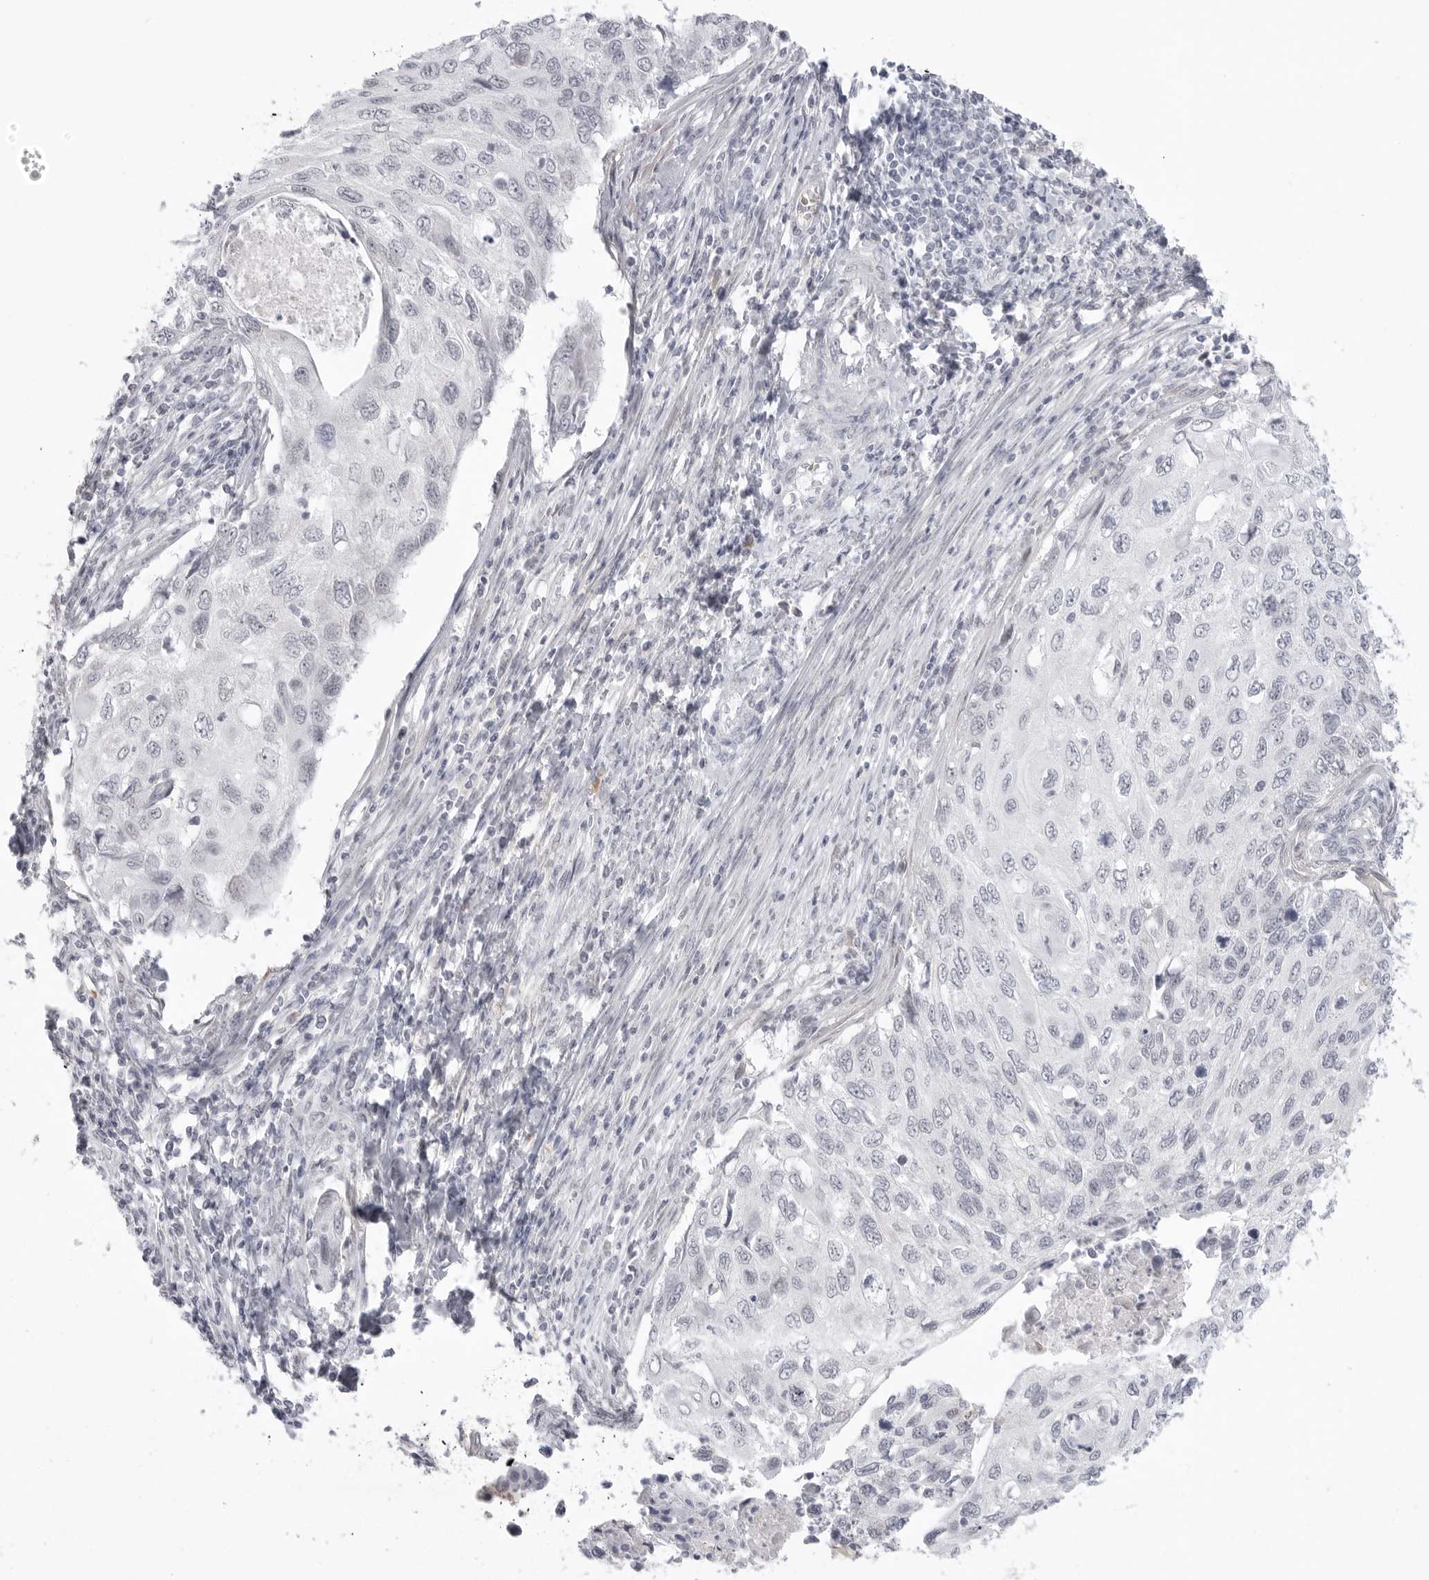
{"staining": {"intensity": "negative", "quantity": "none", "location": "none"}, "tissue": "cervical cancer", "cell_type": "Tumor cells", "image_type": "cancer", "snomed": [{"axis": "morphology", "description": "Squamous cell carcinoma, NOS"}, {"axis": "topography", "description": "Cervix"}], "caption": "Immunohistochemistry of cervical cancer (squamous cell carcinoma) exhibits no expression in tumor cells.", "gene": "TCTN3", "patient": {"sex": "female", "age": 70}}